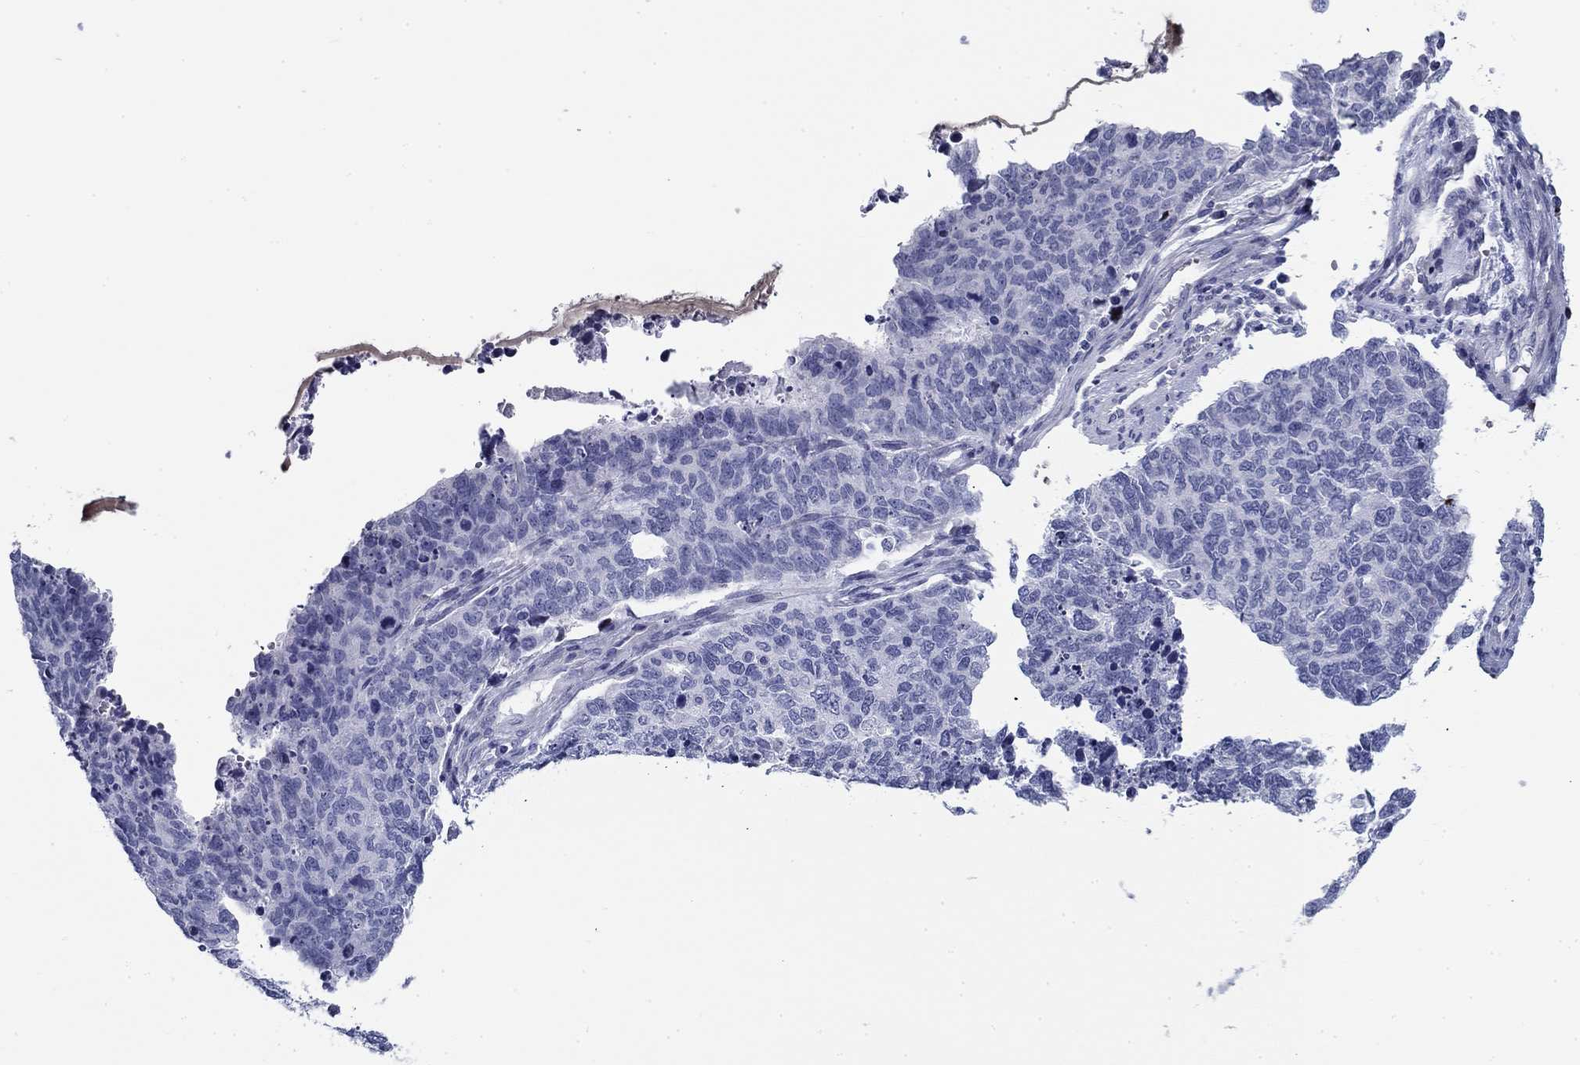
{"staining": {"intensity": "negative", "quantity": "none", "location": "none"}, "tissue": "cervical cancer", "cell_type": "Tumor cells", "image_type": "cancer", "snomed": [{"axis": "morphology", "description": "Squamous cell carcinoma, NOS"}, {"axis": "topography", "description": "Cervix"}], "caption": "The photomicrograph demonstrates no significant positivity in tumor cells of cervical cancer. (DAB (3,3'-diaminobenzidine) immunohistochemistry visualized using brightfield microscopy, high magnification).", "gene": "ZP2", "patient": {"sex": "female", "age": 63}}